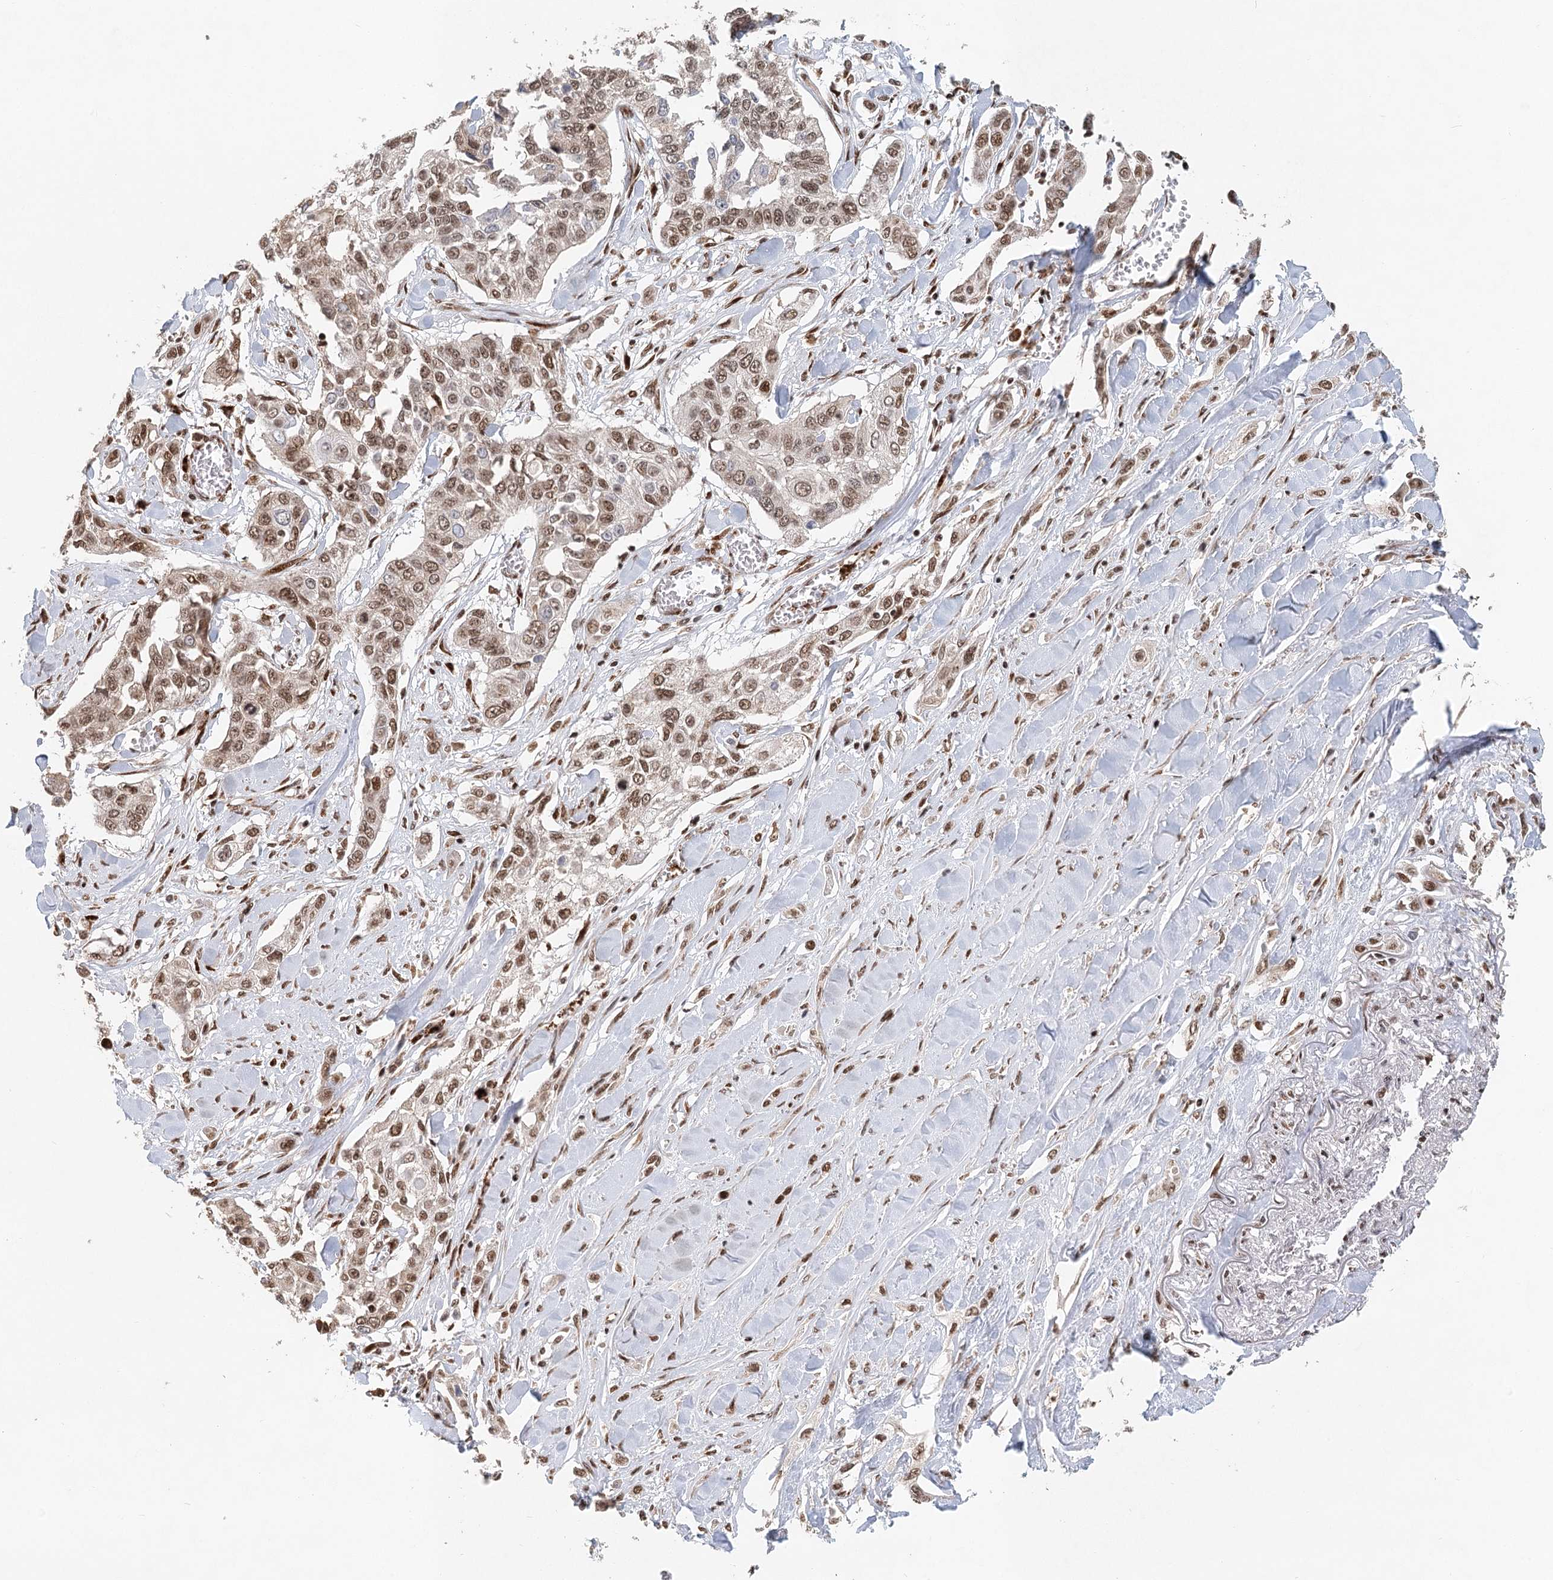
{"staining": {"intensity": "moderate", "quantity": ">75%", "location": "nuclear"}, "tissue": "lung cancer", "cell_type": "Tumor cells", "image_type": "cancer", "snomed": [{"axis": "morphology", "description": "Squamous cell carcinoma, NOS"}, {"axis": "topography", "description": "Lung"}], "caption": "A high-resolution image shows immunohistochemistry staining of lung squamous cell carcinoma, which exhibits moderate nuclear expression in approximately >75% of tumor cells. The protein is shown in brown color, while the nuclei are stained blue.", "gene": "BNIP5", "patient": {"sex": "male", "age": 71}}